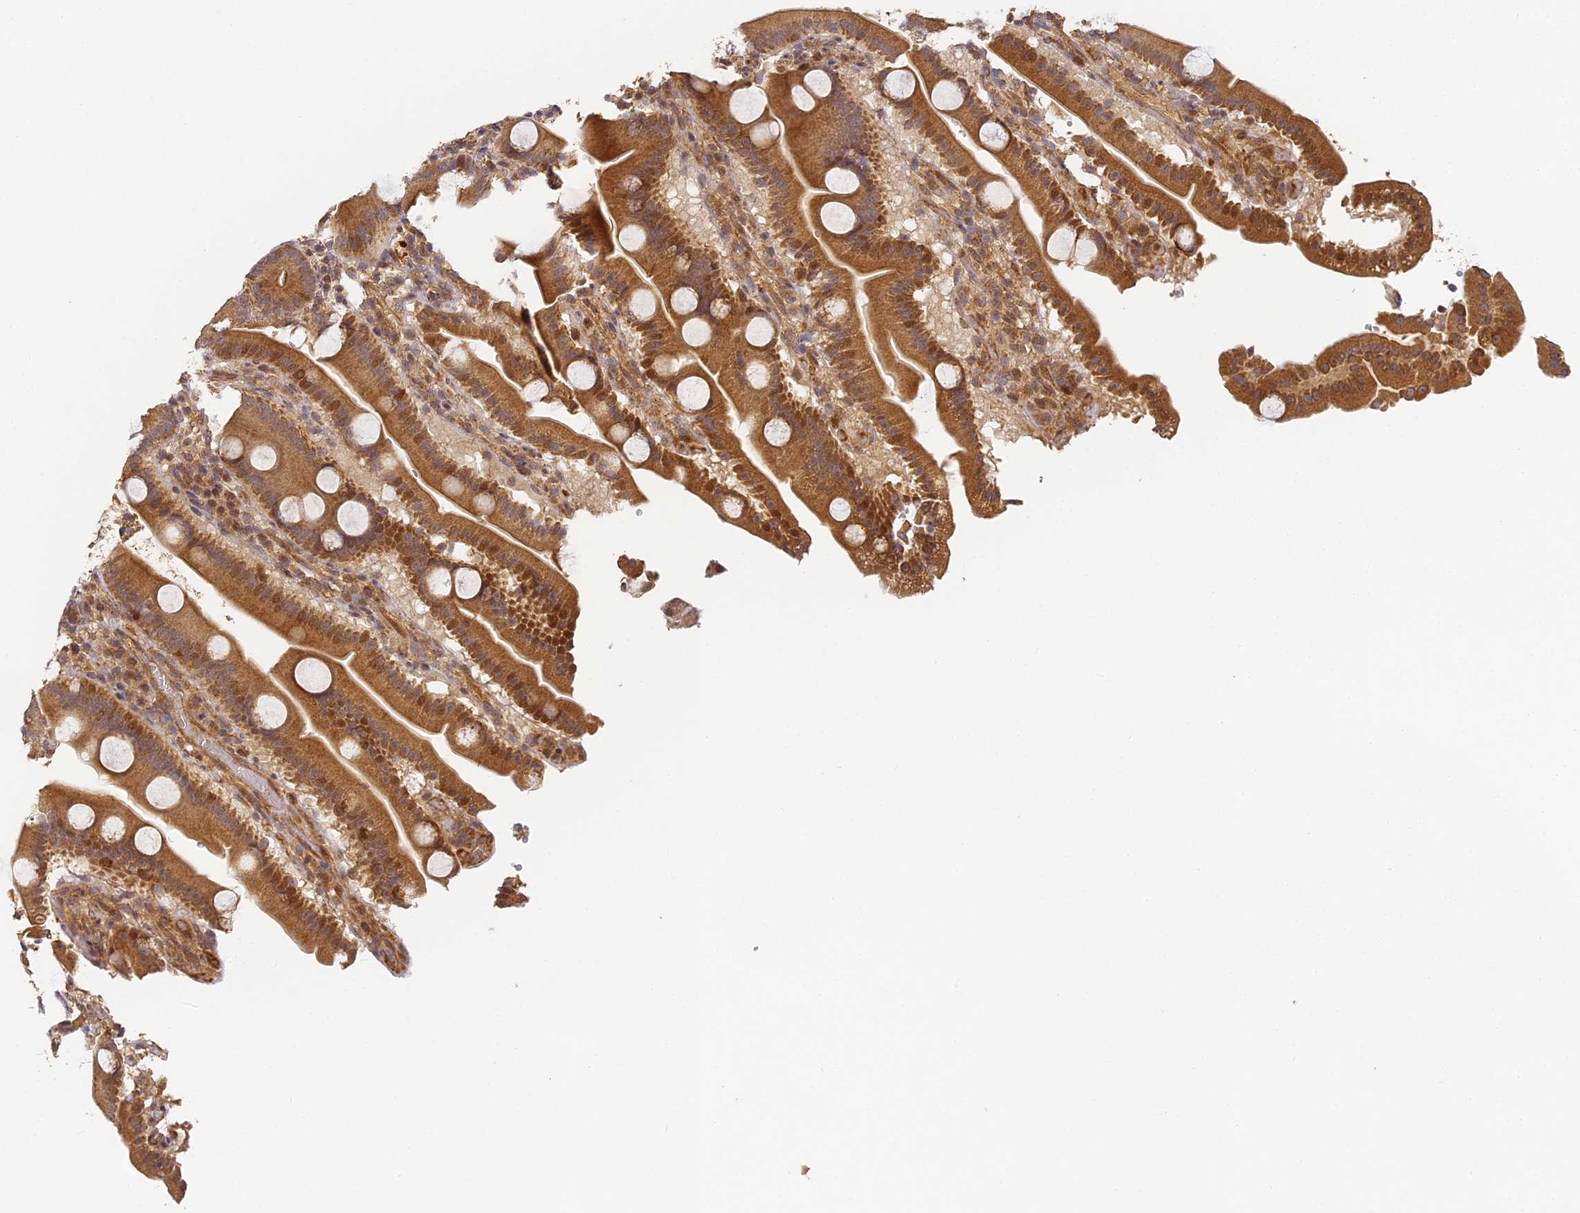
{"staining": {"intensity": "strong", "quantity": ">75%", "location": "cytoplasmic/membranous,nuclear"}, "tissue": "duodenum", "cell_type": "Glandular cells", "image_type": "normal", "snomed": [{"axis": "morphology", "description": "Normal tissue, NOS"}, {"axis": "topography", "description": "Duodenum"}], "caption": "DAB immunohistochemical staining of normal human duodenum reveals strong cytoplasmic/membranous,nuclear protein staining in approximately >75% of glandular cells. (Stains: DAB in brown, nuclei in blue, Microscopy: brightfield microscopy at high magnification).", "gene": "ENSG00000268870", "patient": {"sex": "male", "age": 55}}